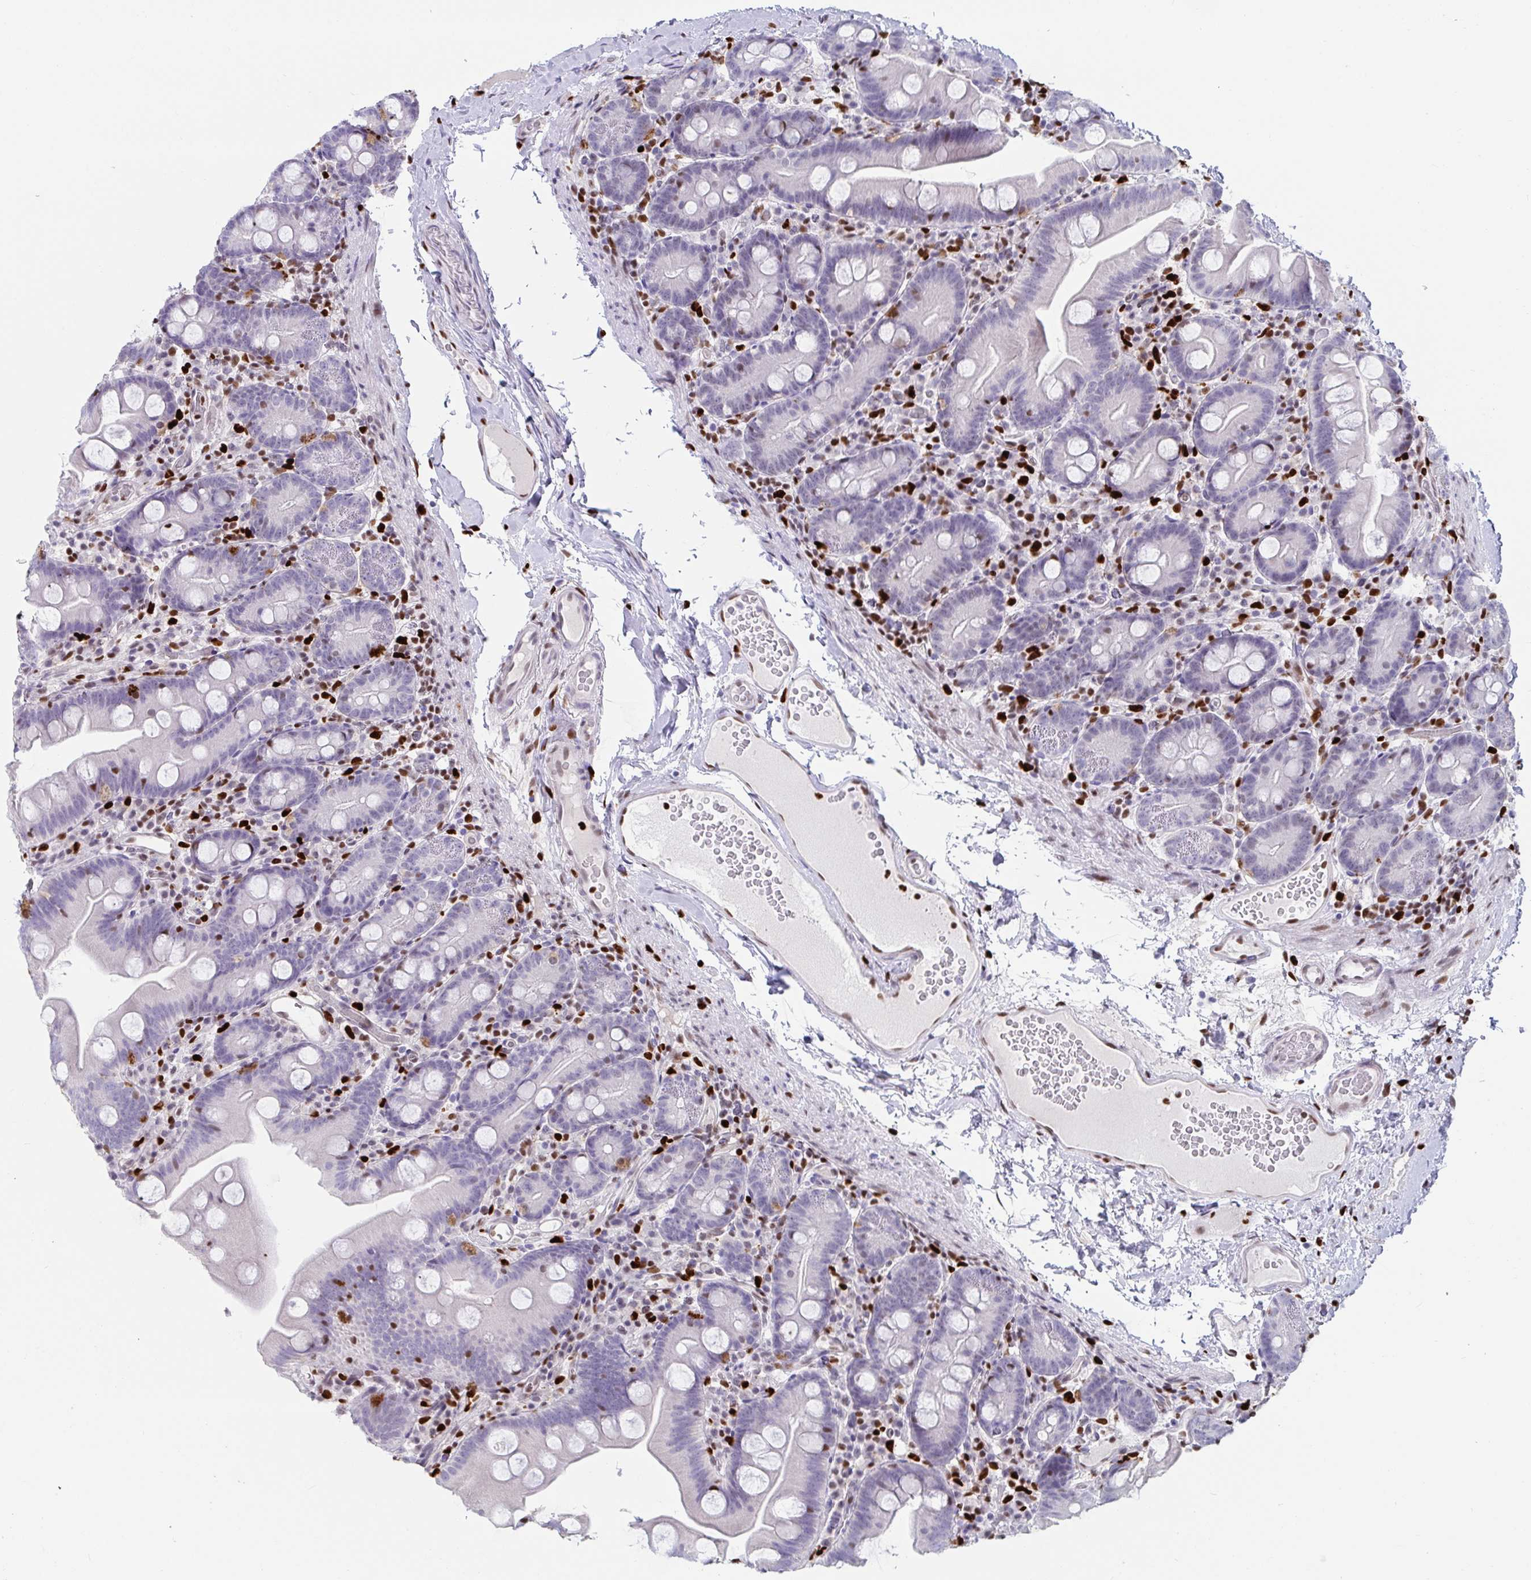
{"staining": {"intensity": "negative", "quantity": "none", "location": "none"}, "tissue": "small intestine", "cell_type": "Glandular cells", "image_type": "normal", "snomed": [{"axis": "morphology", "description": "Normal tissue, NOS"}, {"axis": "topography", "description": "Small intestine"}], "caption": "Immunohistochemistry photomicrograph of unremarkable human small intestine stained for a protein (brown), which displays no positivity in glandular cells.", "gene": "ZNF586", "patient": {"sex": "female", "age": 68}}